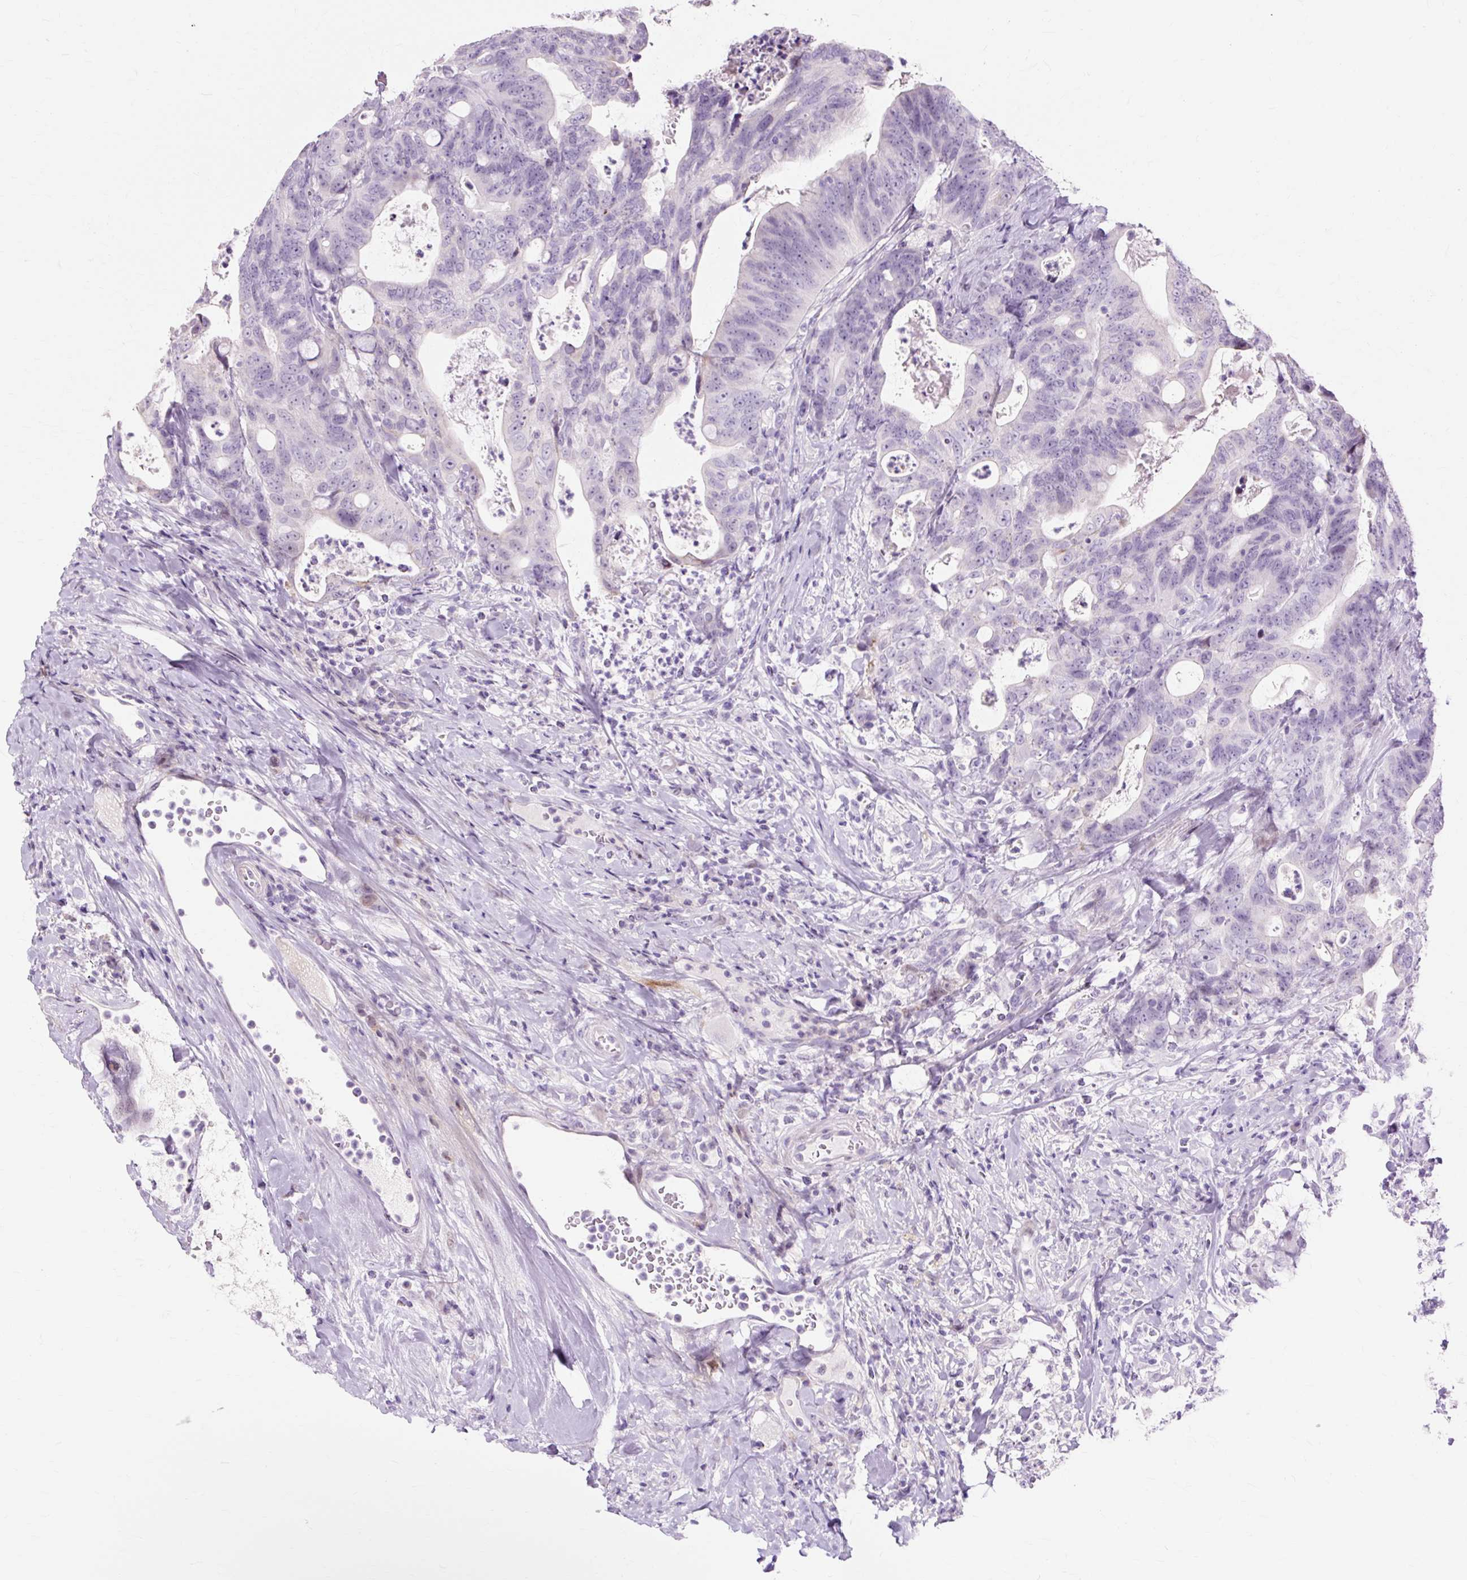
{"staining": {"intensity": "negative", "quantity": "none", "location": "none"}, "tissue": "colorectal cancer", "cell_type": "Tumor cells", "image_type": "cancer", "snomed": [{"axis": "morphology", "description": "Adenocarcinoma, NOS"}, {"axis": "topography", "description": "Colon"}], "caption": "An immunohistochemistry (IHC) photomicrograph of colorectal cancer (adenocarcinoma) is shown. There is no staining in tumor cells of colorectal cancer (adenocarcinoma).", "gene": "IRX2", "patient": {"sex": "female", "age": 82}}